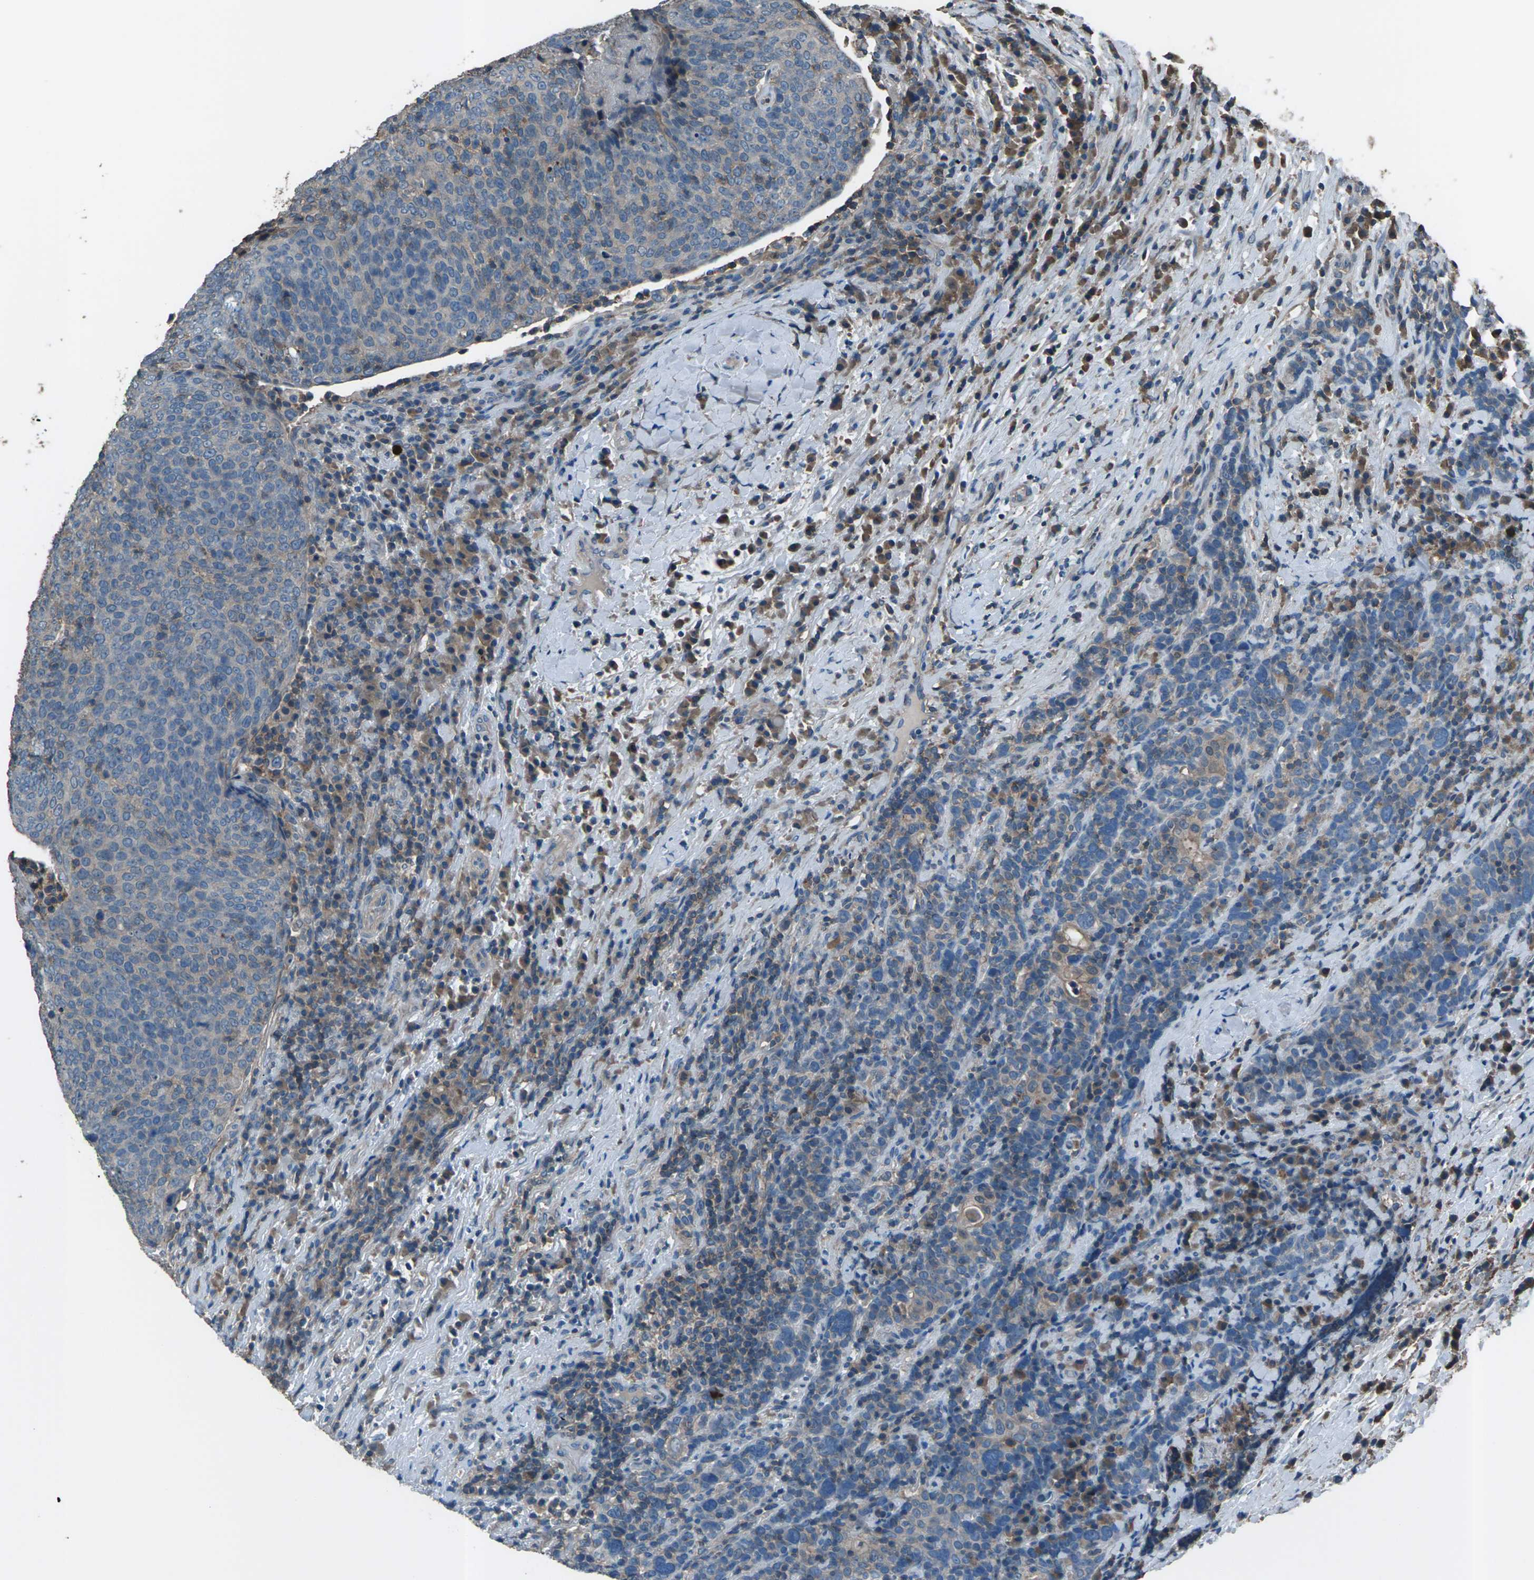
{"staining": {"intensity": "weak", "quantity": "25%-75%", "location": "cytoplasmic/membranous"}, "tissue": "head and neck cancer", "cell_type": "Tumor cells", "image_type": "cancer", "snomed": [{"axis": "morphology", "description": "Squamous cell carcinoma, NOS"}, {"axis": "morphology", "description": "Squamous cell carcinoma, metastatic, NOS"}, {"axis": "topography", "description": "Lymph node"}, {"axis": "topography", "description": "Head-Neck"}], "caption": "Immunohistochemical staining of head and neck metastatic squamous cell carcinoma reveals low levels of weak cytoplasmic/membranous protein staining in approximately 25%-75% of tumor cells.", "gene": "CMTM4", "patient": {"sex": "male", "age": 62}}